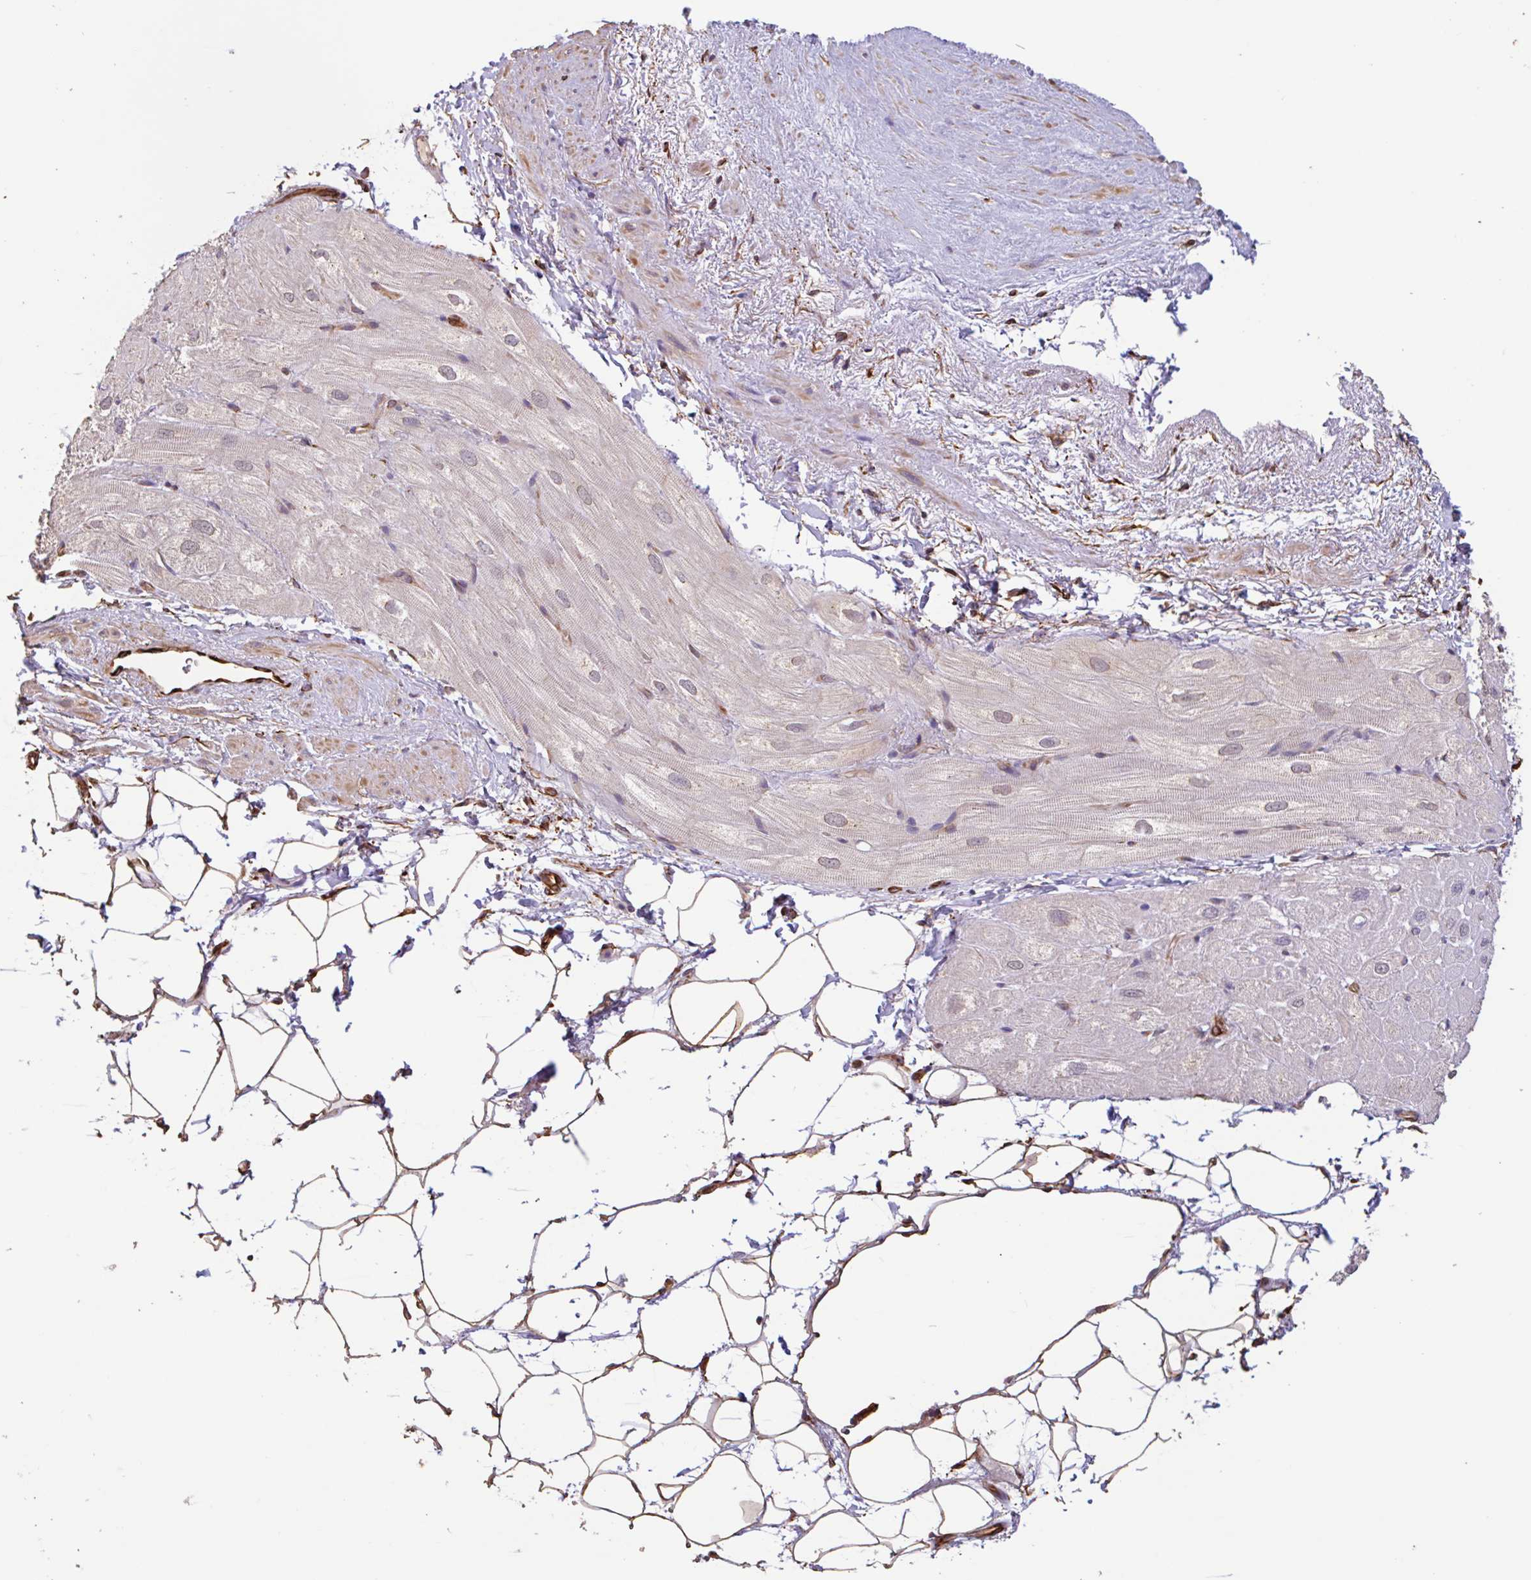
{"staining": {"intensity": "negative", "quantity": "none", "location": "none"}, "tissue": "heart muscle", "cell_type": "Cardiomyocytes", "image_type": "normal", "snomed": [{"axis": "morphology", "description": "Normal tissue, NOS"}, {"axis": "topography", "description": "Heart"}], "caption": "Micrograph shows no protein positivity in cardiomyocytes of normal heart muscle.", "gene": "ZNF790", "patient": {"sex": "male", "age": 62}}